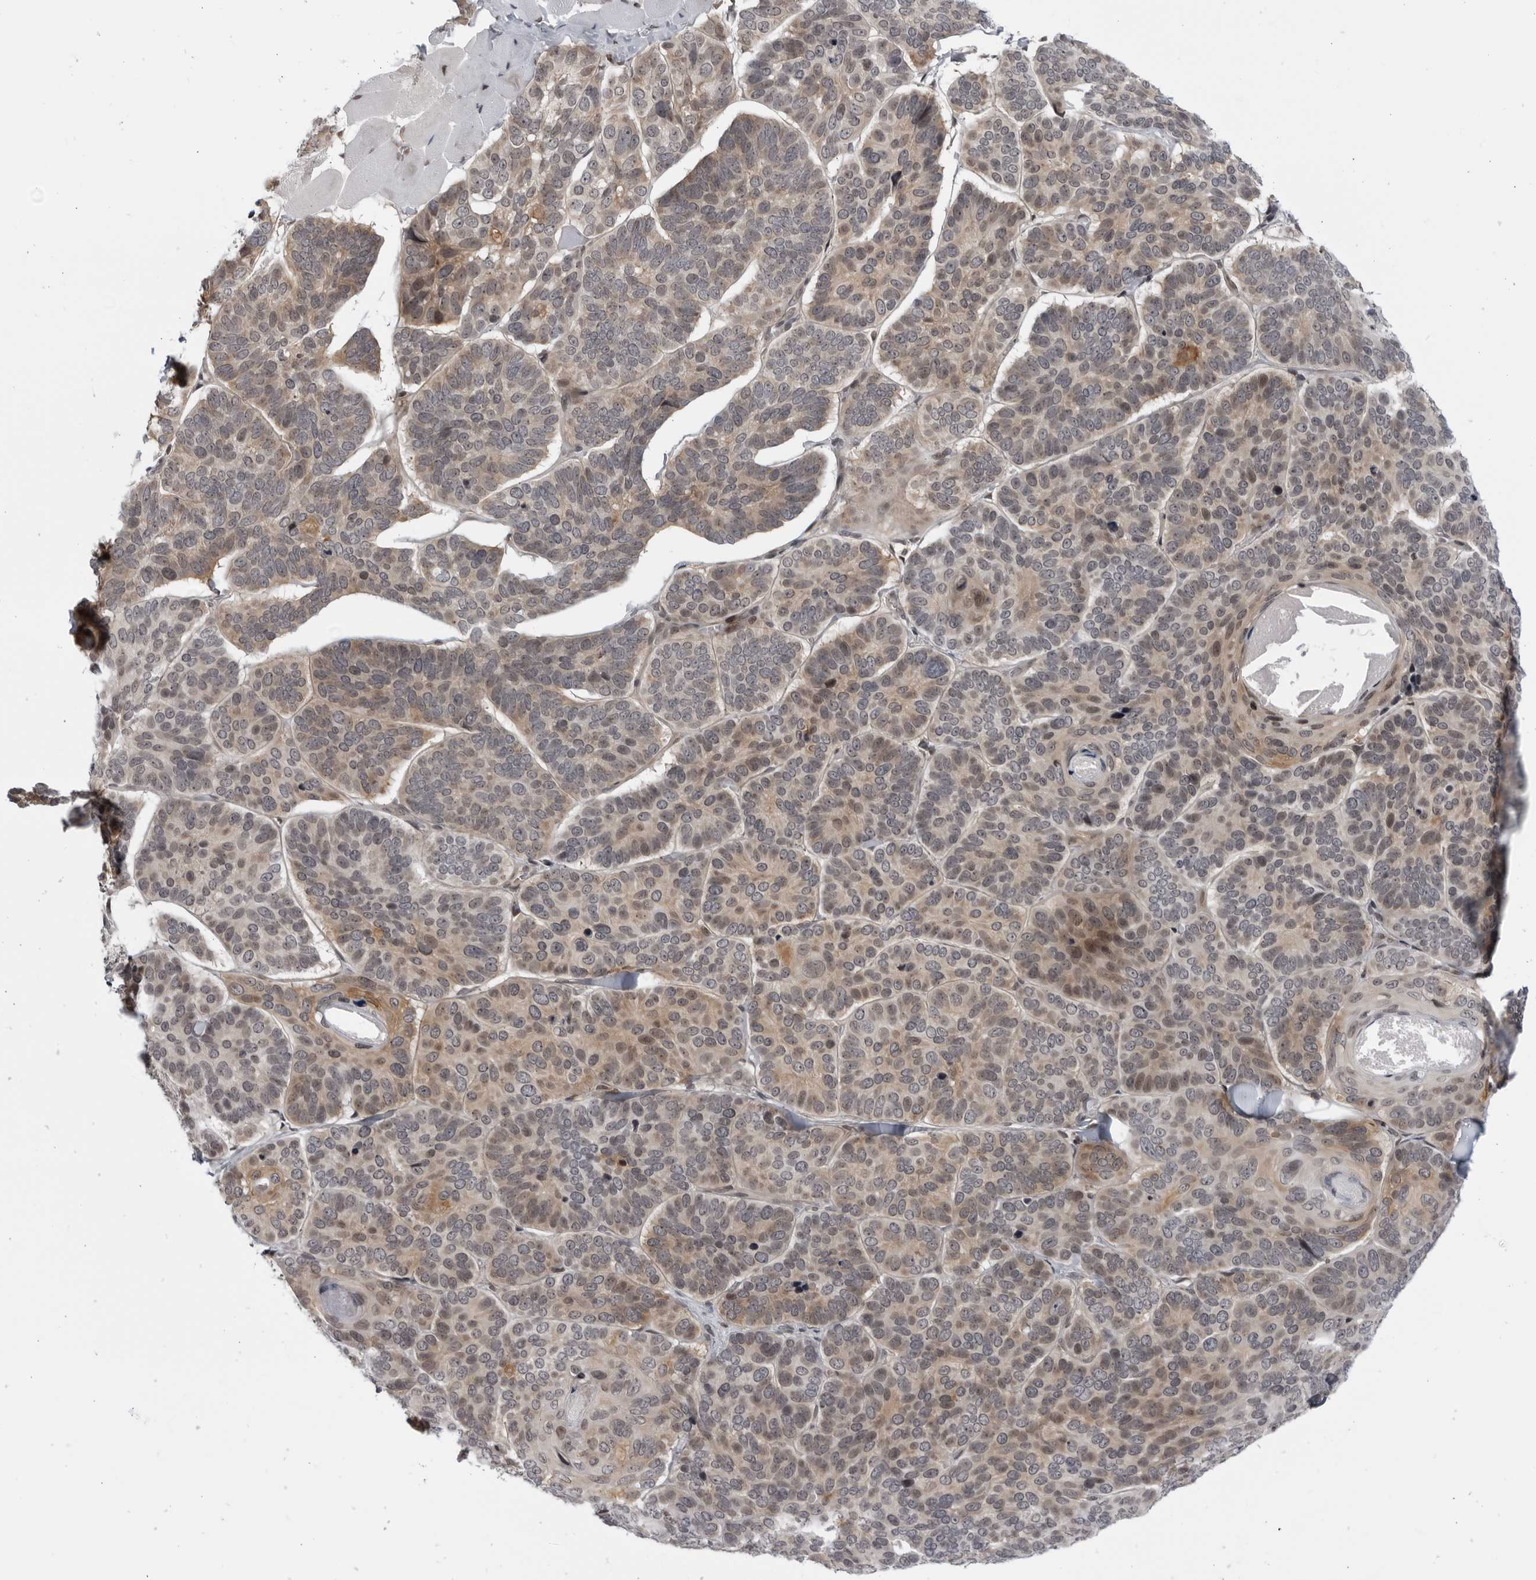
{"staining": {"intensity": "weak", "quantity": "25%-75%", "location": "cytoplasmic/membranous,nuclear"}, "tissue": "skin cancer", "cell_type": "Tumor cells", "image_type": "cancer", "snomed": [{"axis": "morphology", "description": "Basal cell carcinoma"}, {"axis": "topography", "description": "Skin"}], "caption": "A histopathology image showing weak cytoplasmic/membranous and nuclear positivity in approximately 25%-75% of tumor cells in basal cell carcinoma (skin), as visualized by brown immunohistochemical staining.", "gene": "DTL", "patient": {"sex": "male", "age": 62}}